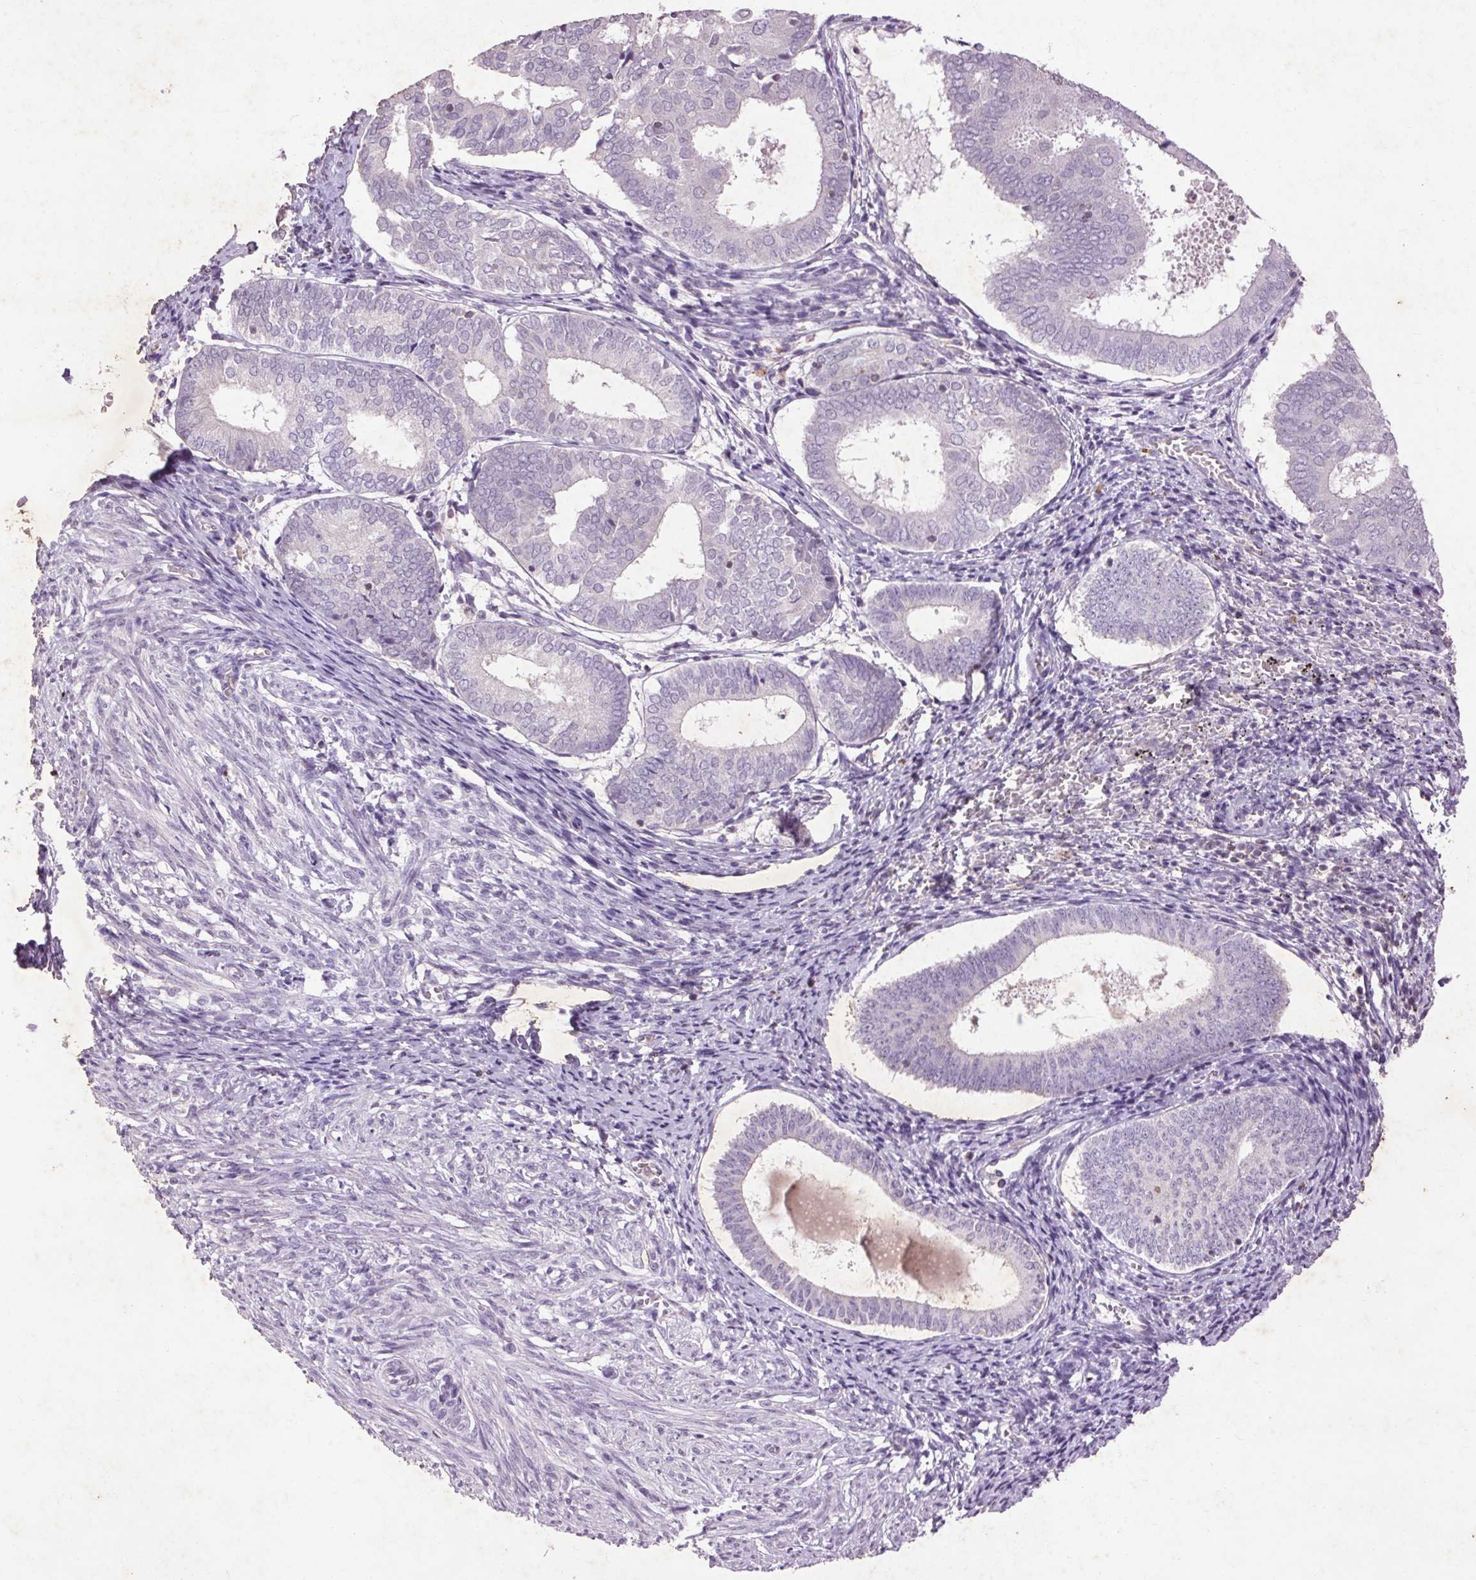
{"staining": {"intensity": "negative", "quantity": "none", "location": "none"}, "tissue": "endometrium", "cell_type": "Cells in endometrial stroma", "image_type": "normal", "snomed": [{"axis": "morphology", "description": "Normal tissue, NOS"}, {"axis": "topography", "description": "Endometrium"}], "caption": "IHC histopathology image of benign human endometrium stained for a protein (brown), which exhibits no staining in cells in endometrial stroma.", "gene": "FNDC7", "patient": {"sex": "female", "age": 50}}